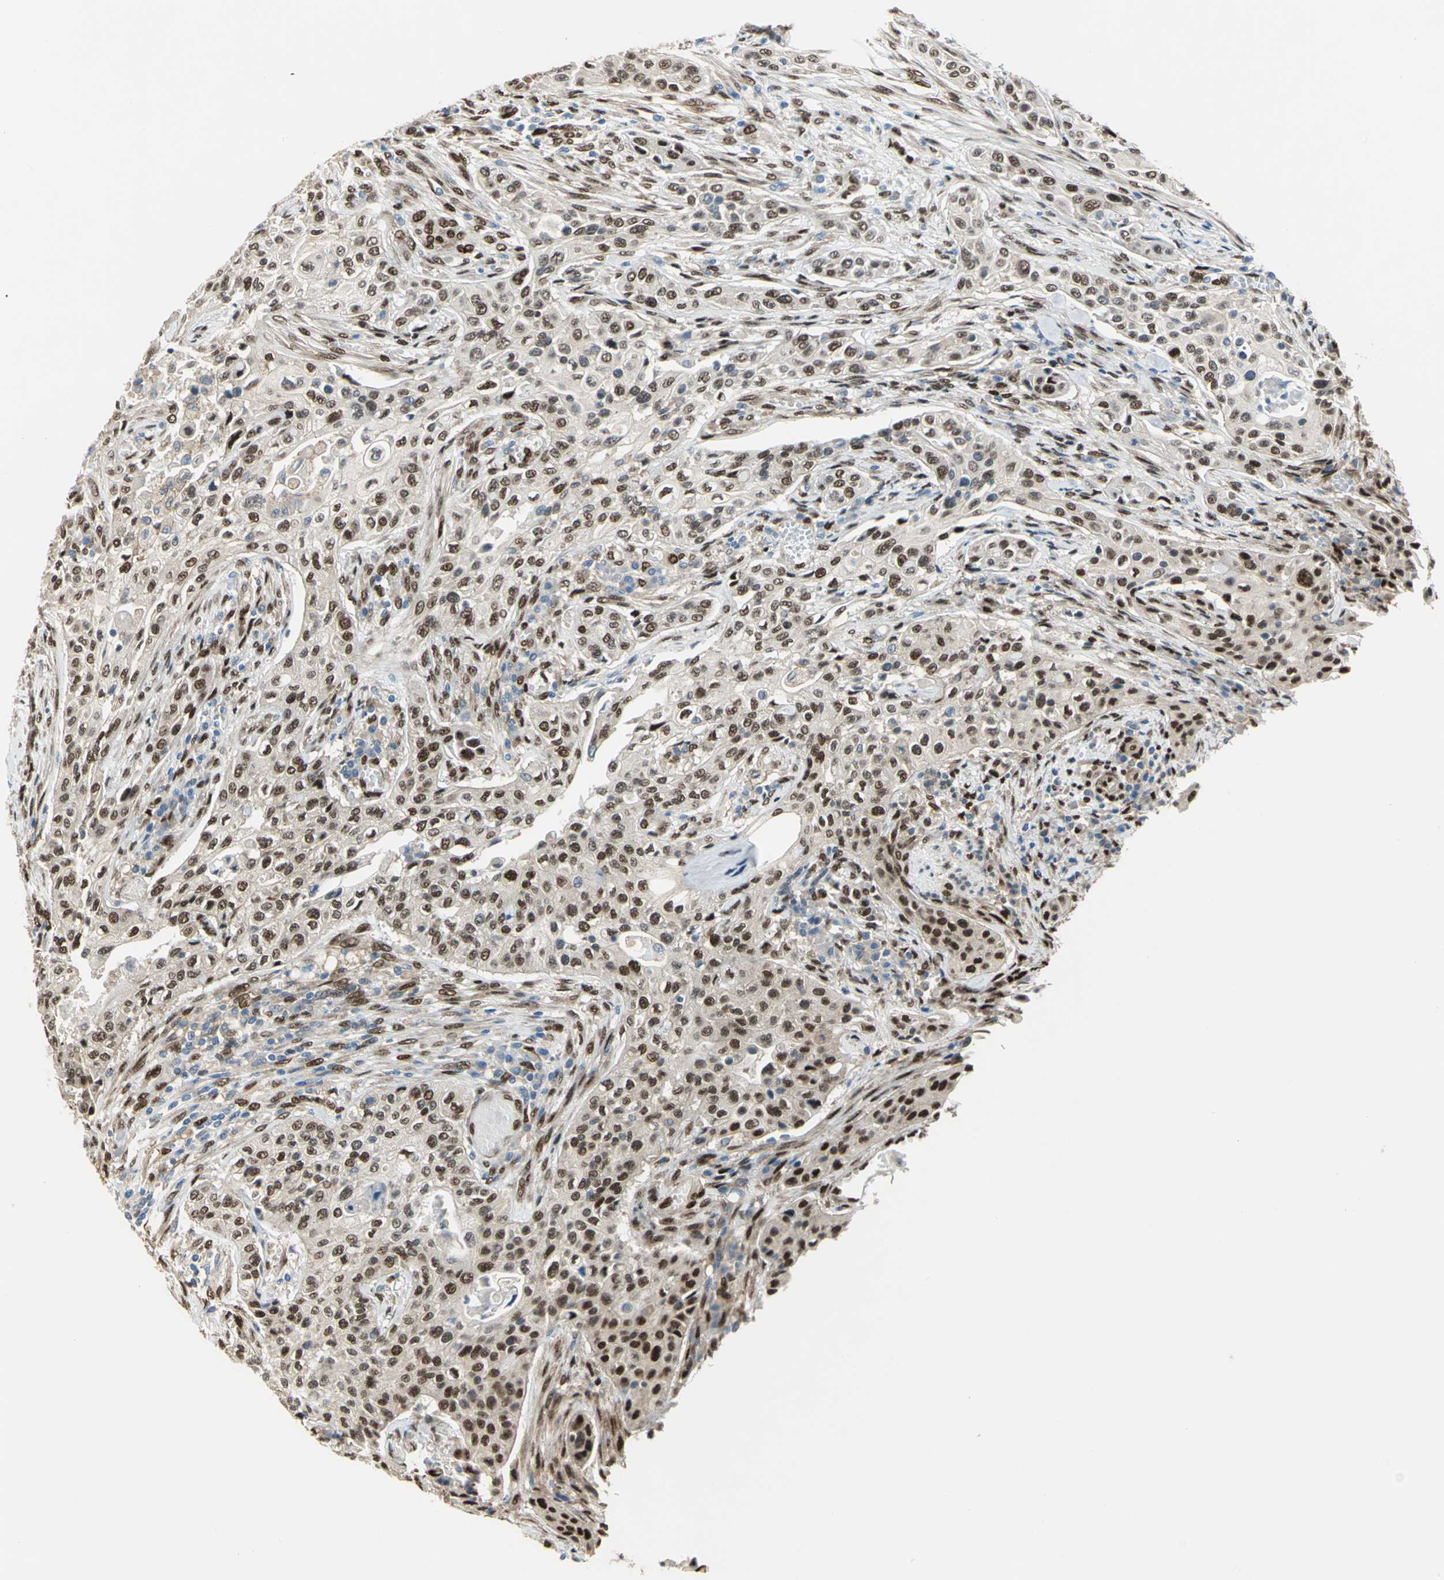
{"staining": {"intensity": "moderate", "quantity": ">75%", "location": "nuclear"}, "tissue": "urothelial cancer", "cell_type": "Tumor cells", "image_type": "cancer", "snomed": [{"axis": "morphology", "description": "Urothelial carcinoma, High grade"}, {"axis": "topography", "description": "Urinary bladder"}], "caption": "Moderate nuclear protein positivity is appreciated in about >75% of tumor cells in urothelial carcinoma (high-grade).", "gene": "RBFOX2", "patient": {"sex": "male", "age": 74}}